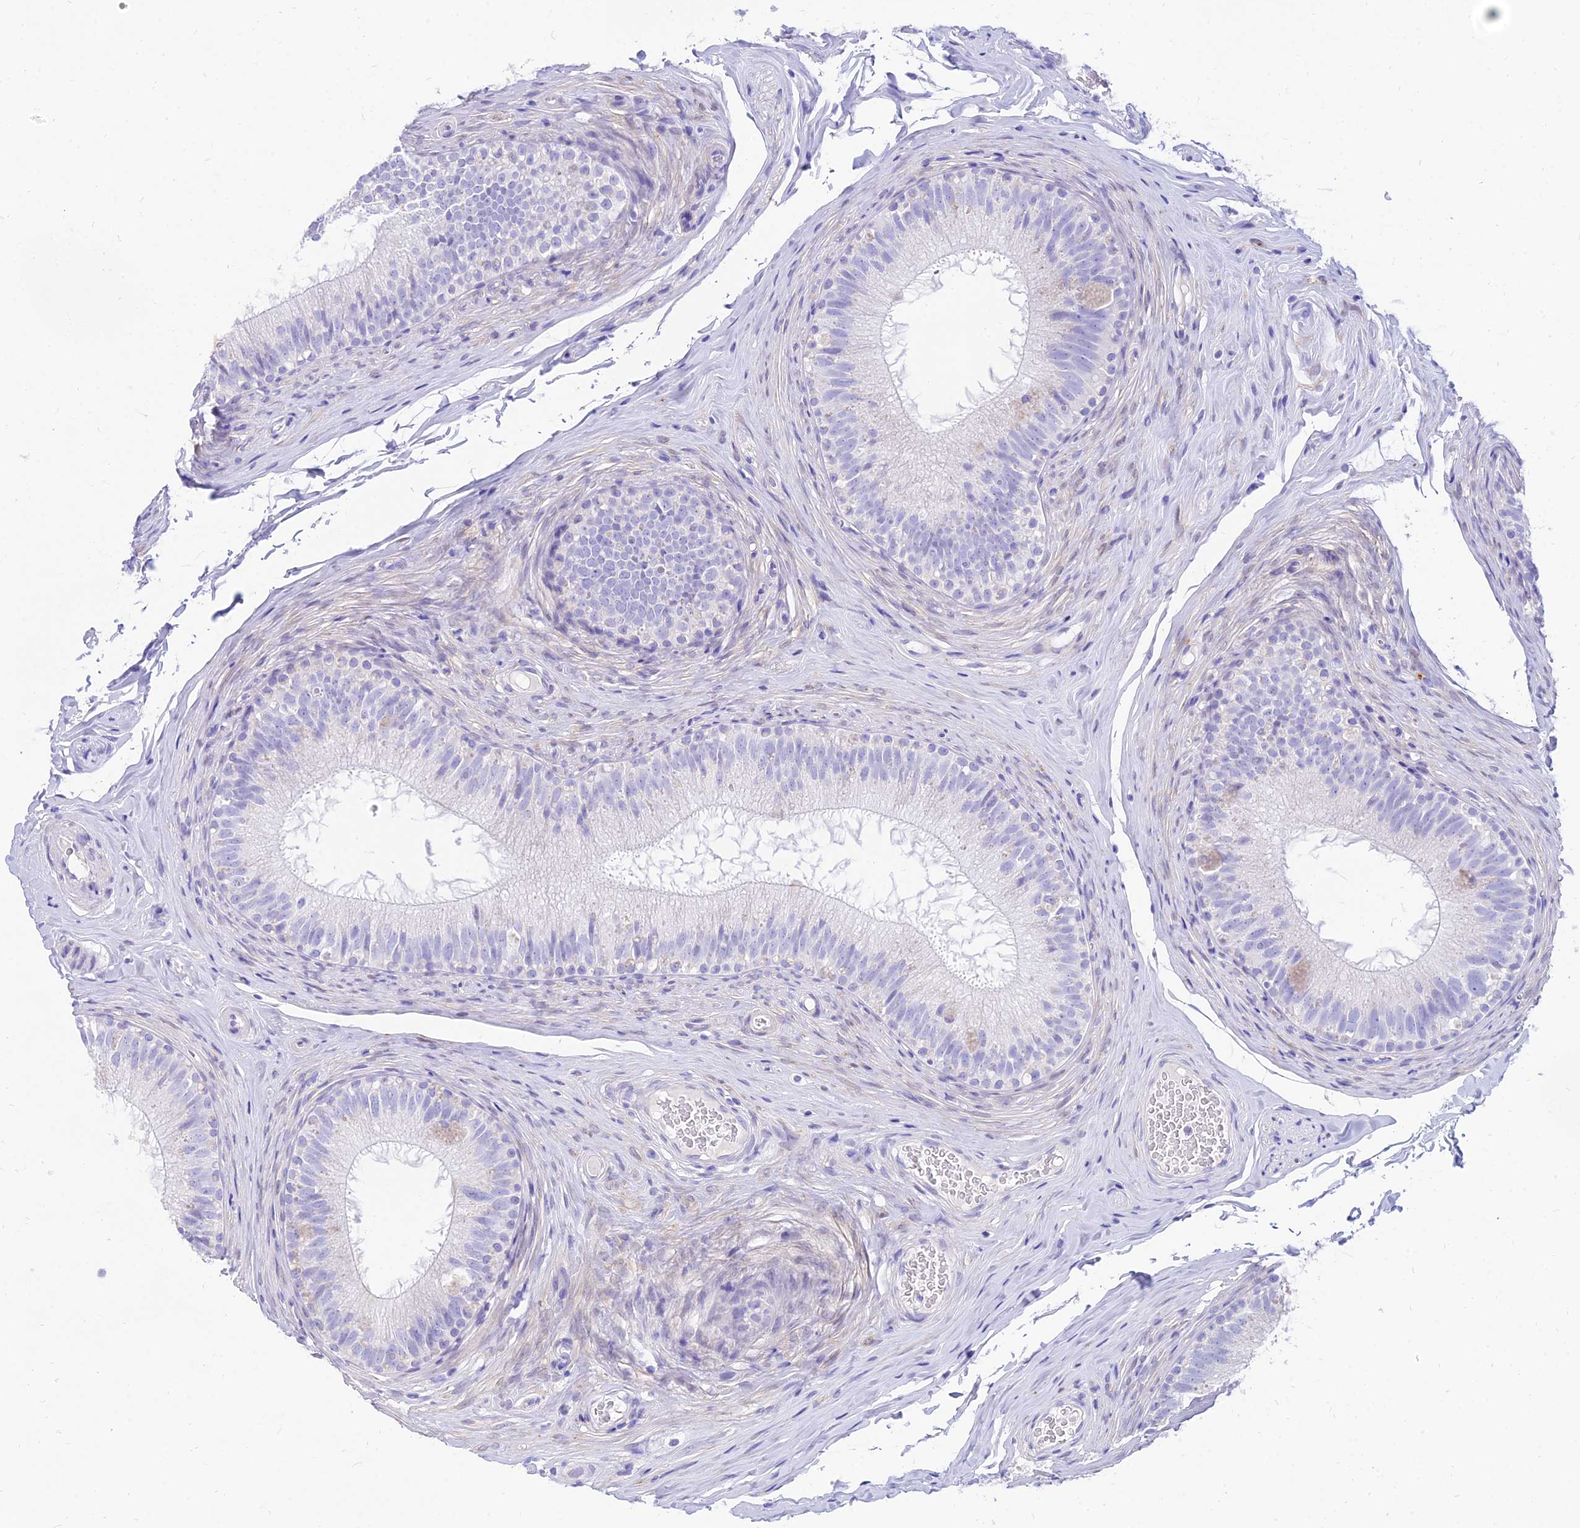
{"staining": {"intensity": "negative", "quantity": "none", "location": "none"}, "tissue": "epididymis", "cell_type": "Glandular cells", "image_type": "normal", "snomed": [{"axis": "morphology", "description": "Normal tissue, NOS"}, {"axis": "topography", "description": "Epididymis"}], "caption": "Immunohistochemistry (IHC) photomicrograph of unremarkable epididymis: human epididymis stained with DAB reveals no significant protein positivity in glandular cells.", "gene": "TAC3", "patient": {"sex": "male", "age": 34}}